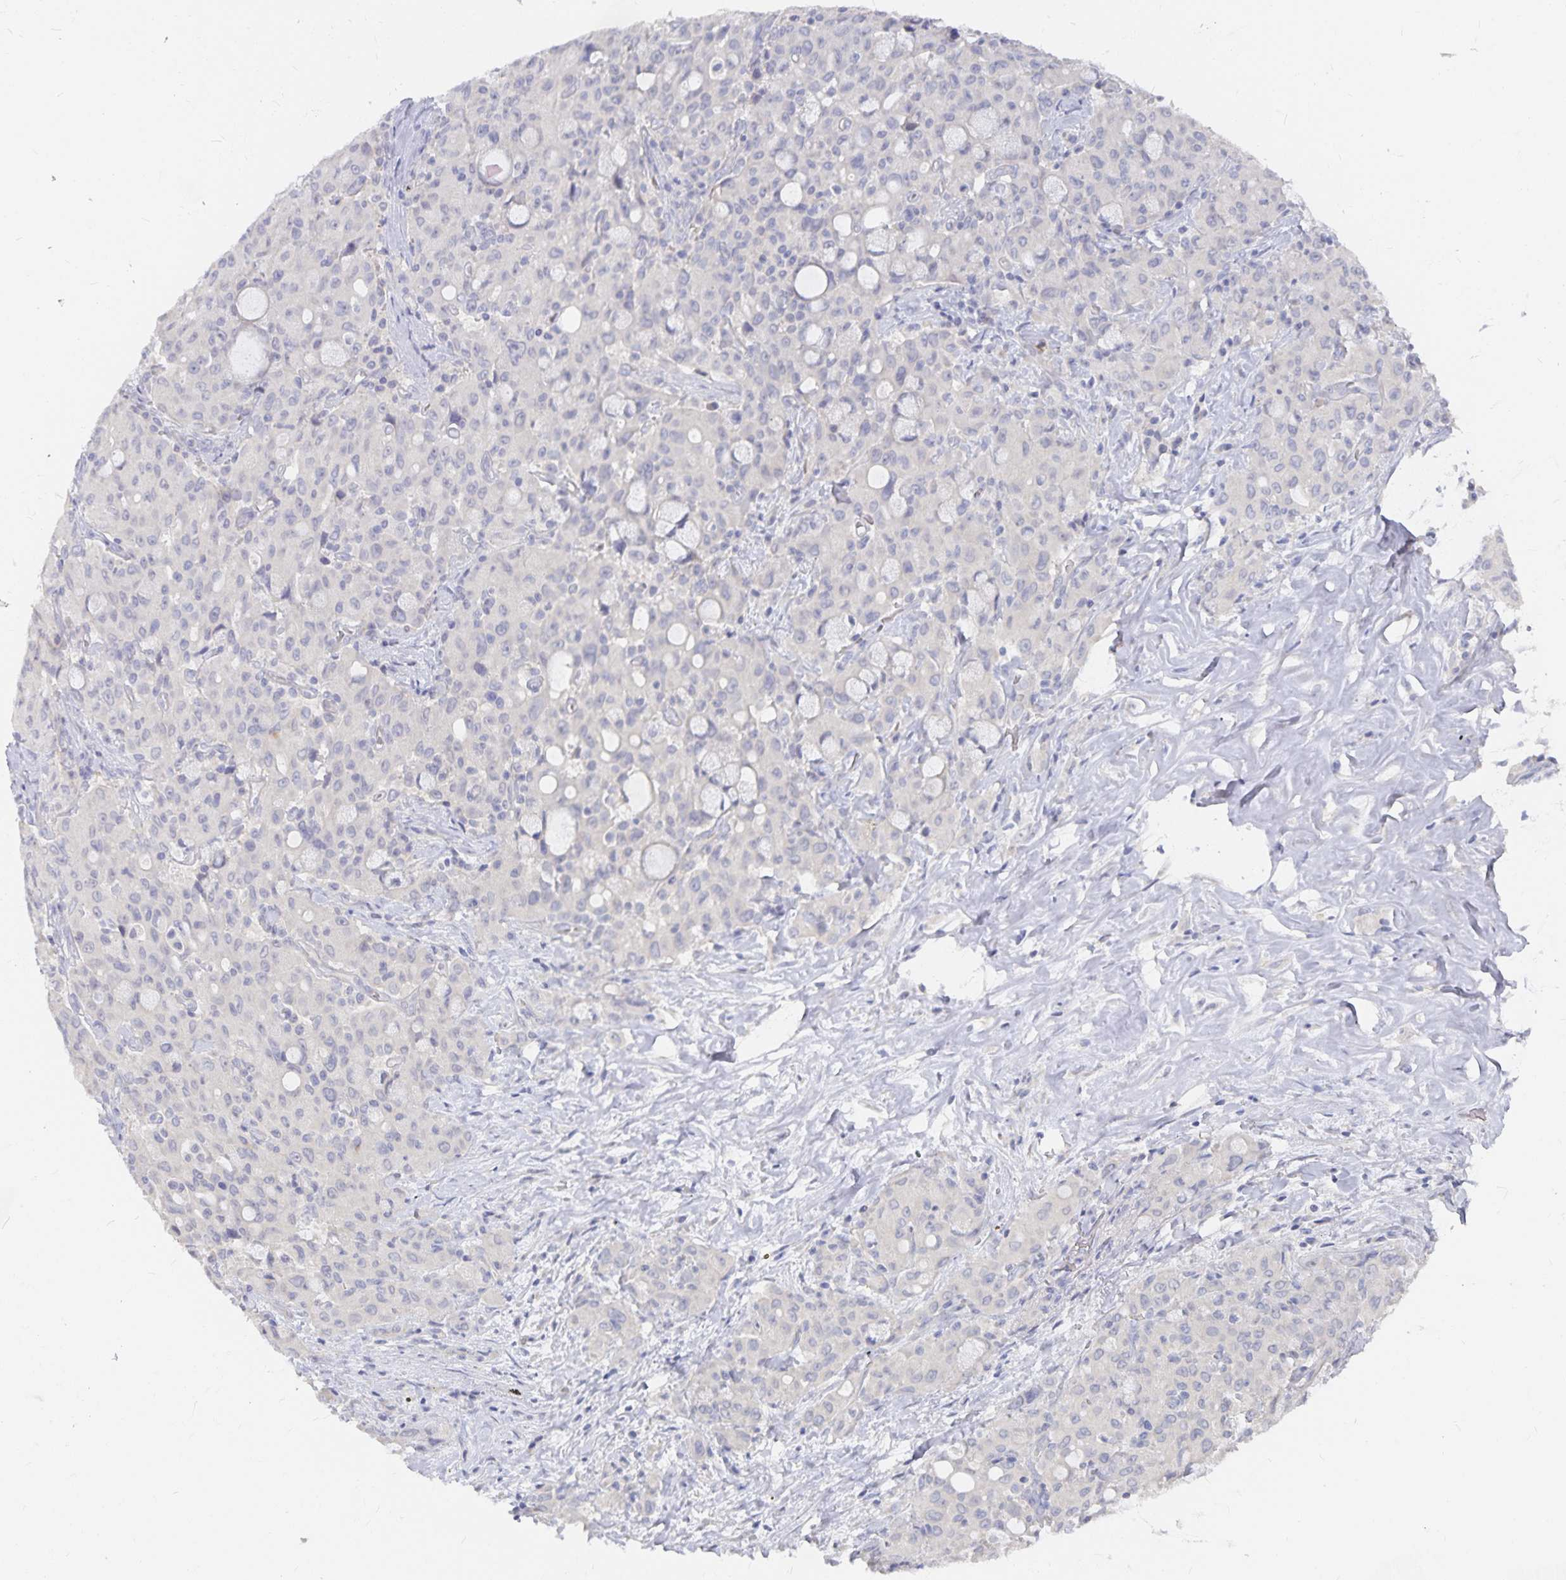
{"staining": {"intensity": "negative", "quantity": "none", "location": "none"}, "tissue": "lung cancer", "cell_type": "Tumor cells", "image_type": "cancer", "snomed": [{"axis": "morphology", "description": "Adenocarcinoma, NOS"}, {"axis": "topography", "description": "Lung"}], "caption": "The image reveals no staining of tumor cells in lung cancer (adenocarcinoma). The staining was performed using DAB to visualize the protein expression in brown, while the nuclei were stained in blue with hematoxylin (Magnification: 20x).", "gene": "DNAH9", "patient": {"sex": "female", "age": 44}}